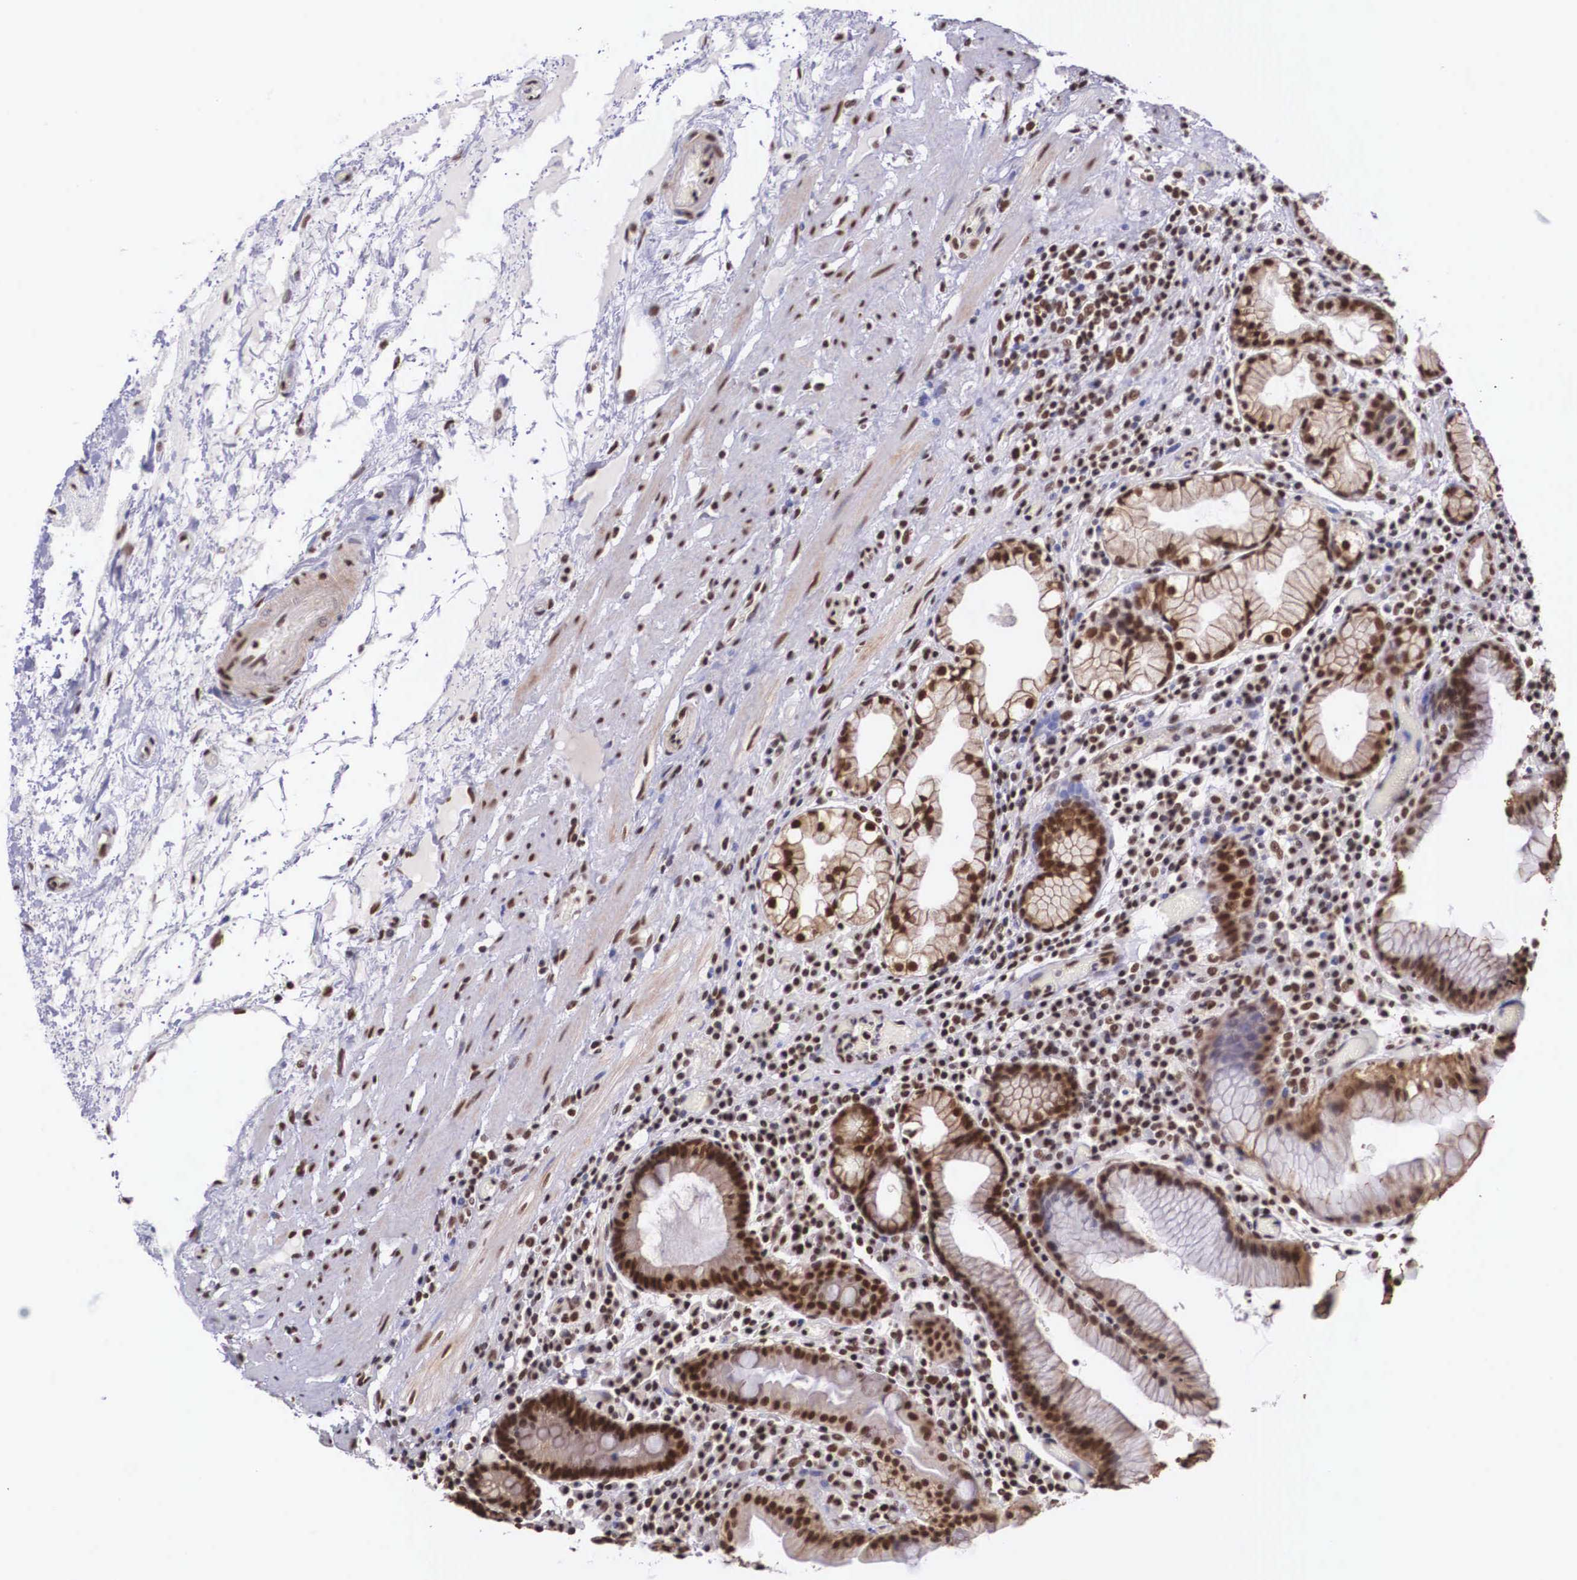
{"staining": {"intensity": "strong", "quantity": ">75%", "location": "cytoplasmic/membranous,nuclear"}, "tissue": "stomach", "cell_type": "Glandular cells", "image_type": "normal", "snomed": [{"axis": "morphology", "description": "Normal tissue, NOS"}, {"axis": "topography", "description": "Stomach, lower"}, {"axis": "topography", "description": "Duodenum"}], "caption": "Protein positivity by immunohistochemistry (IHC) exhibits strong cytoplasmic/membranous,nuclear expression in approximately >75% of glandular cells in normal stomach. Immunohistochemistry stains the protein of interest in brown and the nuclei are stained blue.", "gene": "POLR2F", "patient": {"sex": "male", "age": 84}}